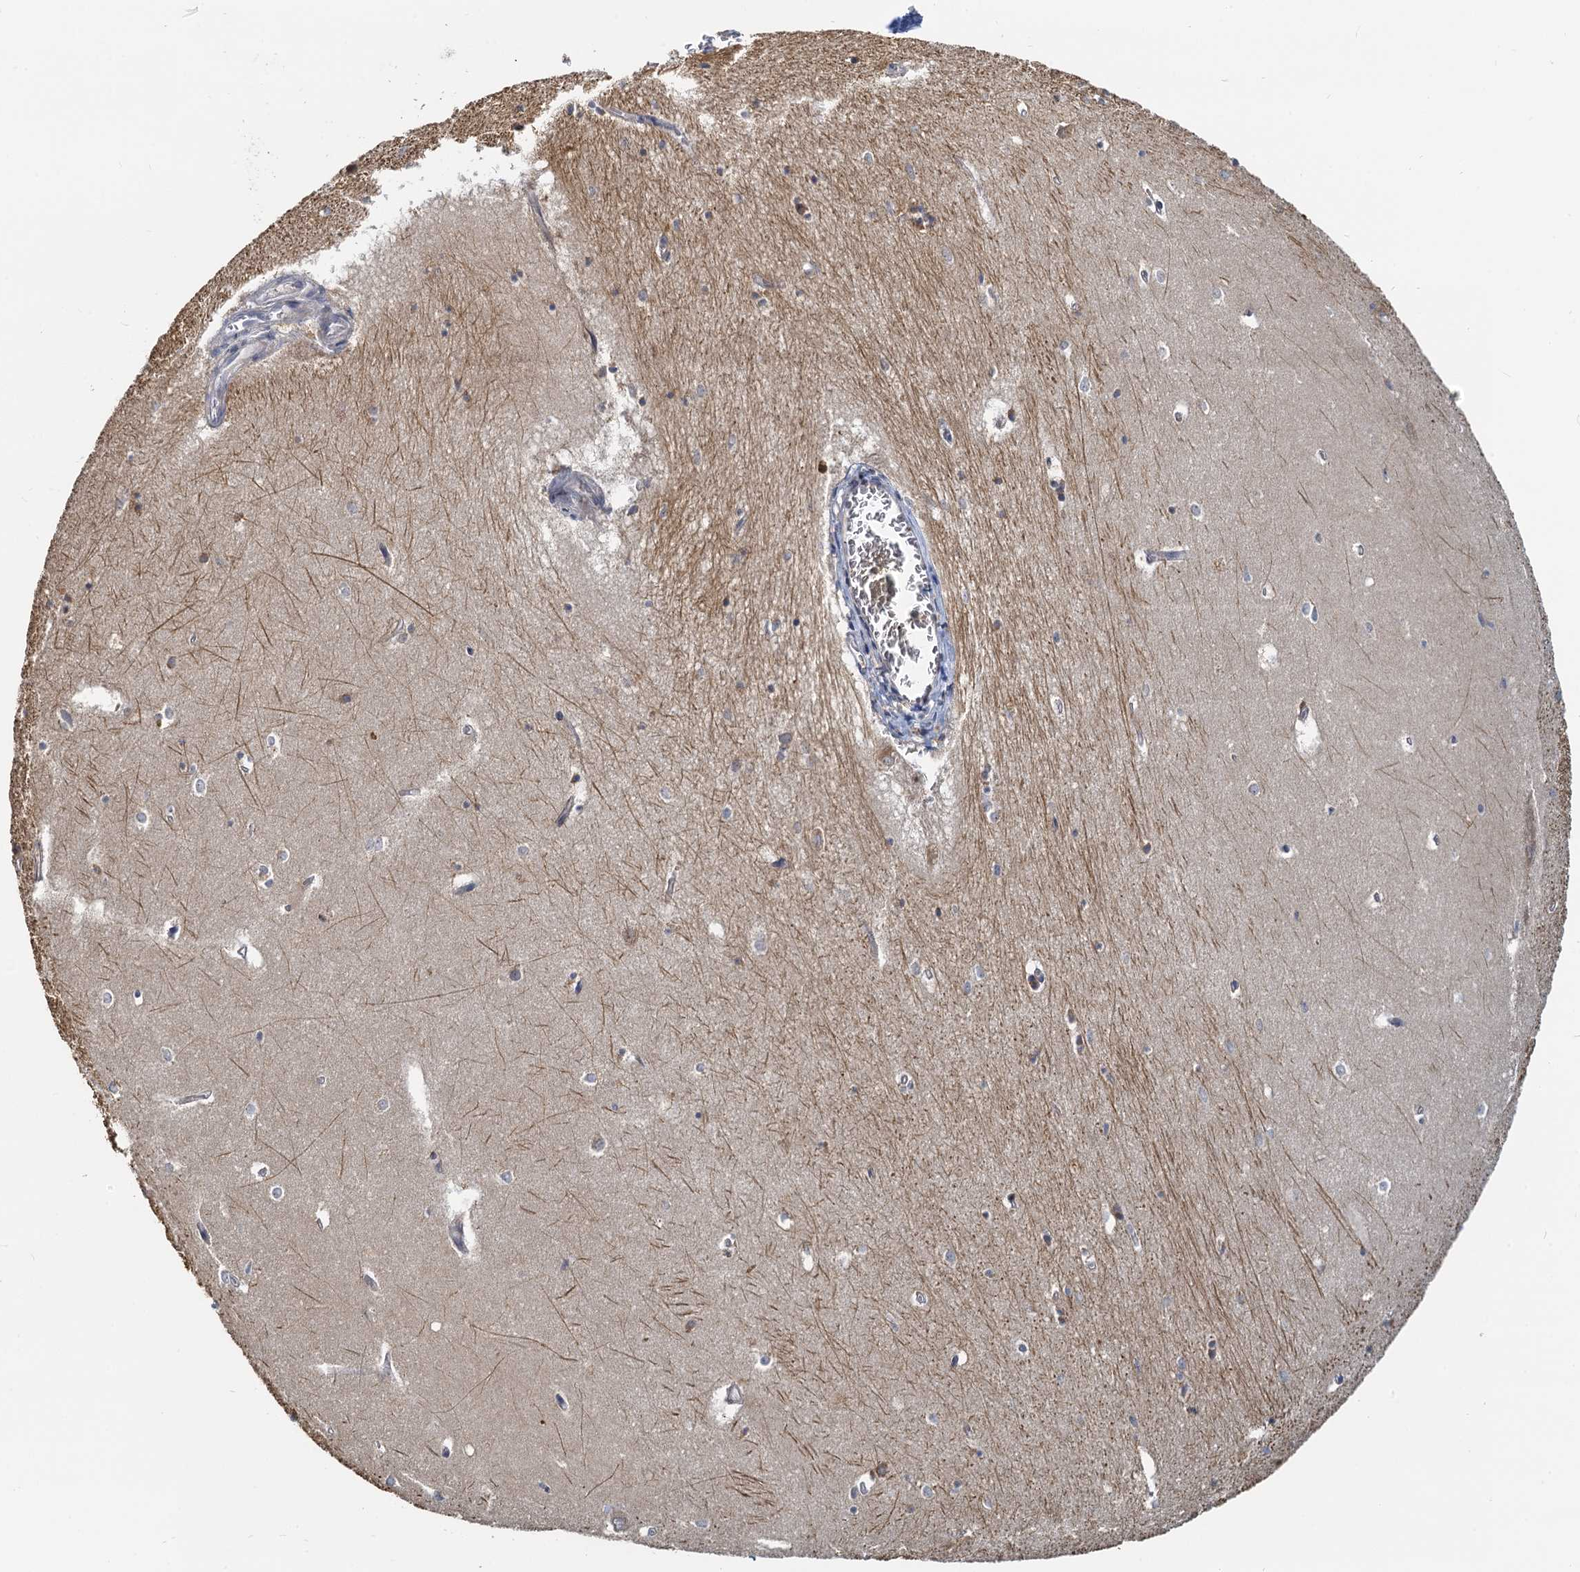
{"staining": {"intensity": "moderate", "quantity": "<25%", "location": "cytoplasmic/membranous"}, "tissue": "hippocampus", "cell_type": "Glial cells", "image_type": "normal", "snomed": [{"axis": "morphology", "description": "Normal tissue, NOS"}, {"axis": "topography", "description": "Hippocampus"}], "caption": "This is a micrograph of immunohistochemistry staining of unremarkable hippocampus, which shows moderate expression in the cytoplasmic/membranous of glial cells.", "gene": "NKAPD1", "patient": {"sex": "female", "age": 64}}